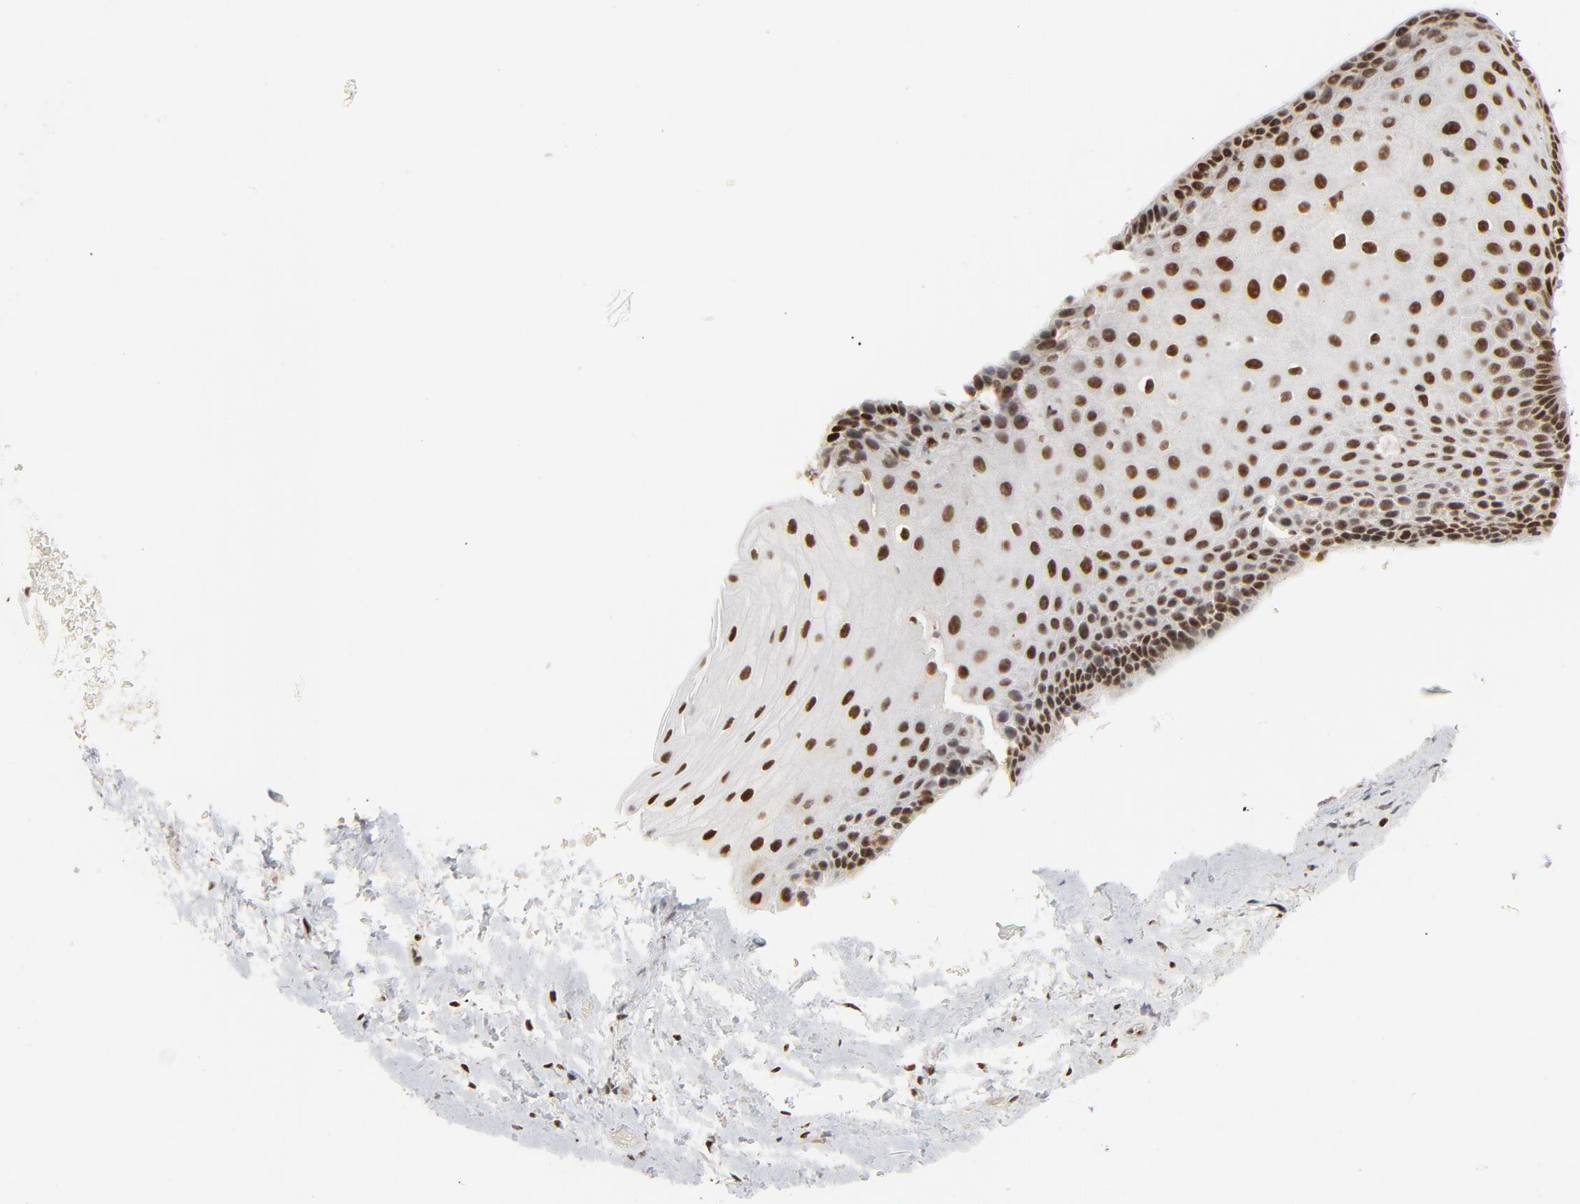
{"staining": {"intensity": "moderate", "quantity": ">75%", "location": "nuclear"}, "tissue": "esophagus", "cell_type": "Squamous epithelial cells", "image_type": "normal", "snomed": [{"axis": "morphology", "description": "Normal tissue, NOS"}, {"axis": "topography", "description": "Esophagus"}], "caption": "Esophagus stained with immunohistochemistry shows moderate nuclear positivity in approximately >75% of squamous epithelial cells.", "gene": "MRE11", "patient": {"sex": "female", "age": 70}}